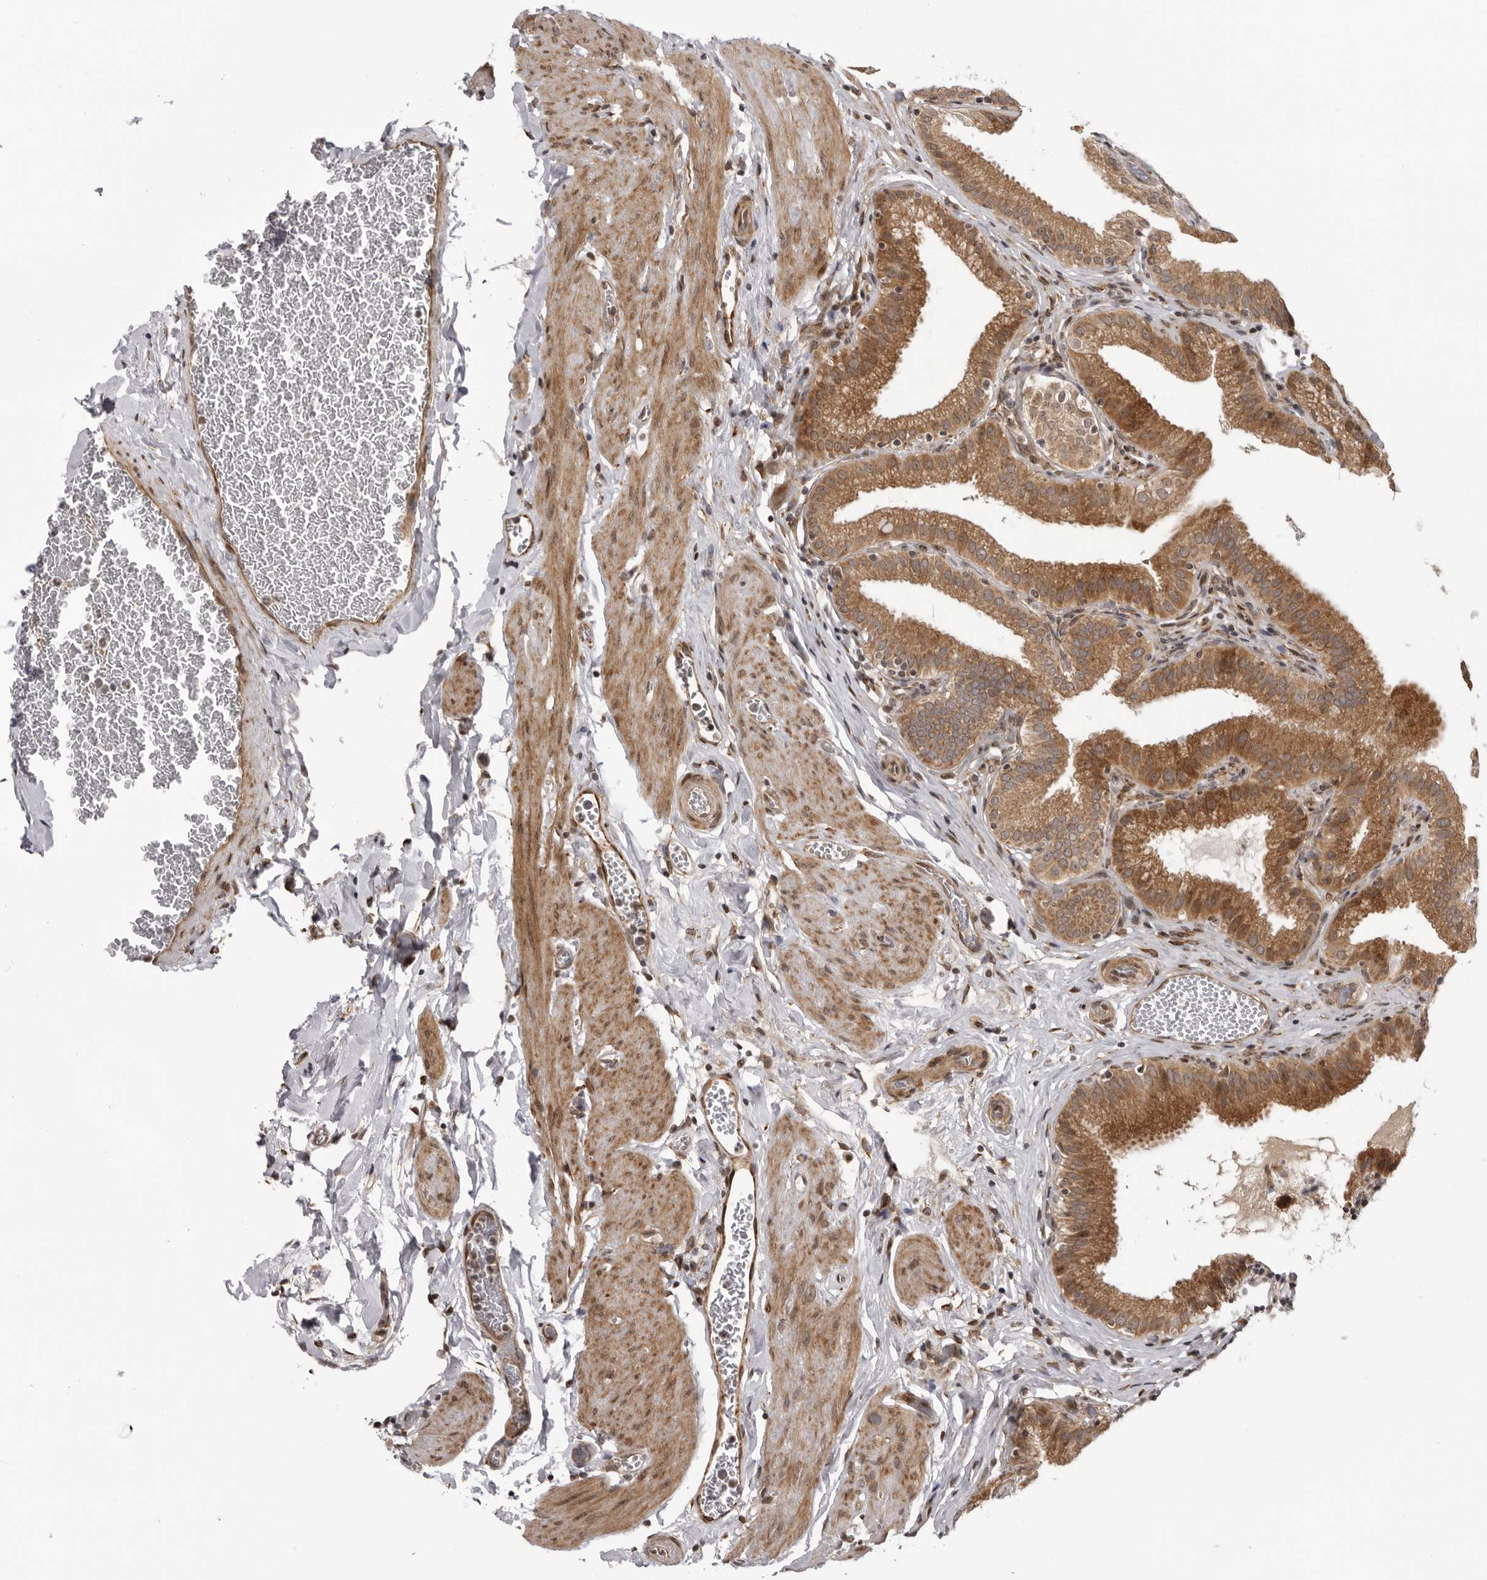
{"staining": {"intensity": "moderate", "quantity": ">75%", "location": "cytoplasmic/membranous"}, "tissue": "gallbladder", "cell_type": "Glandular cells", "image_type": "normal", "snomed": [{"axis": "morphology", "description": "Normal tissue, NOS"}, {"axis": "topography", "description": "Gallbladder"}], "caption": "DAB immunohistochemical staining of normal human gallbladder reveals moderate cytoplasmic/membranous protein positivity in approximately >75% of glandular cells.", "gene": "DNAH14", "patient": {"sex": "male", "age": 54}}